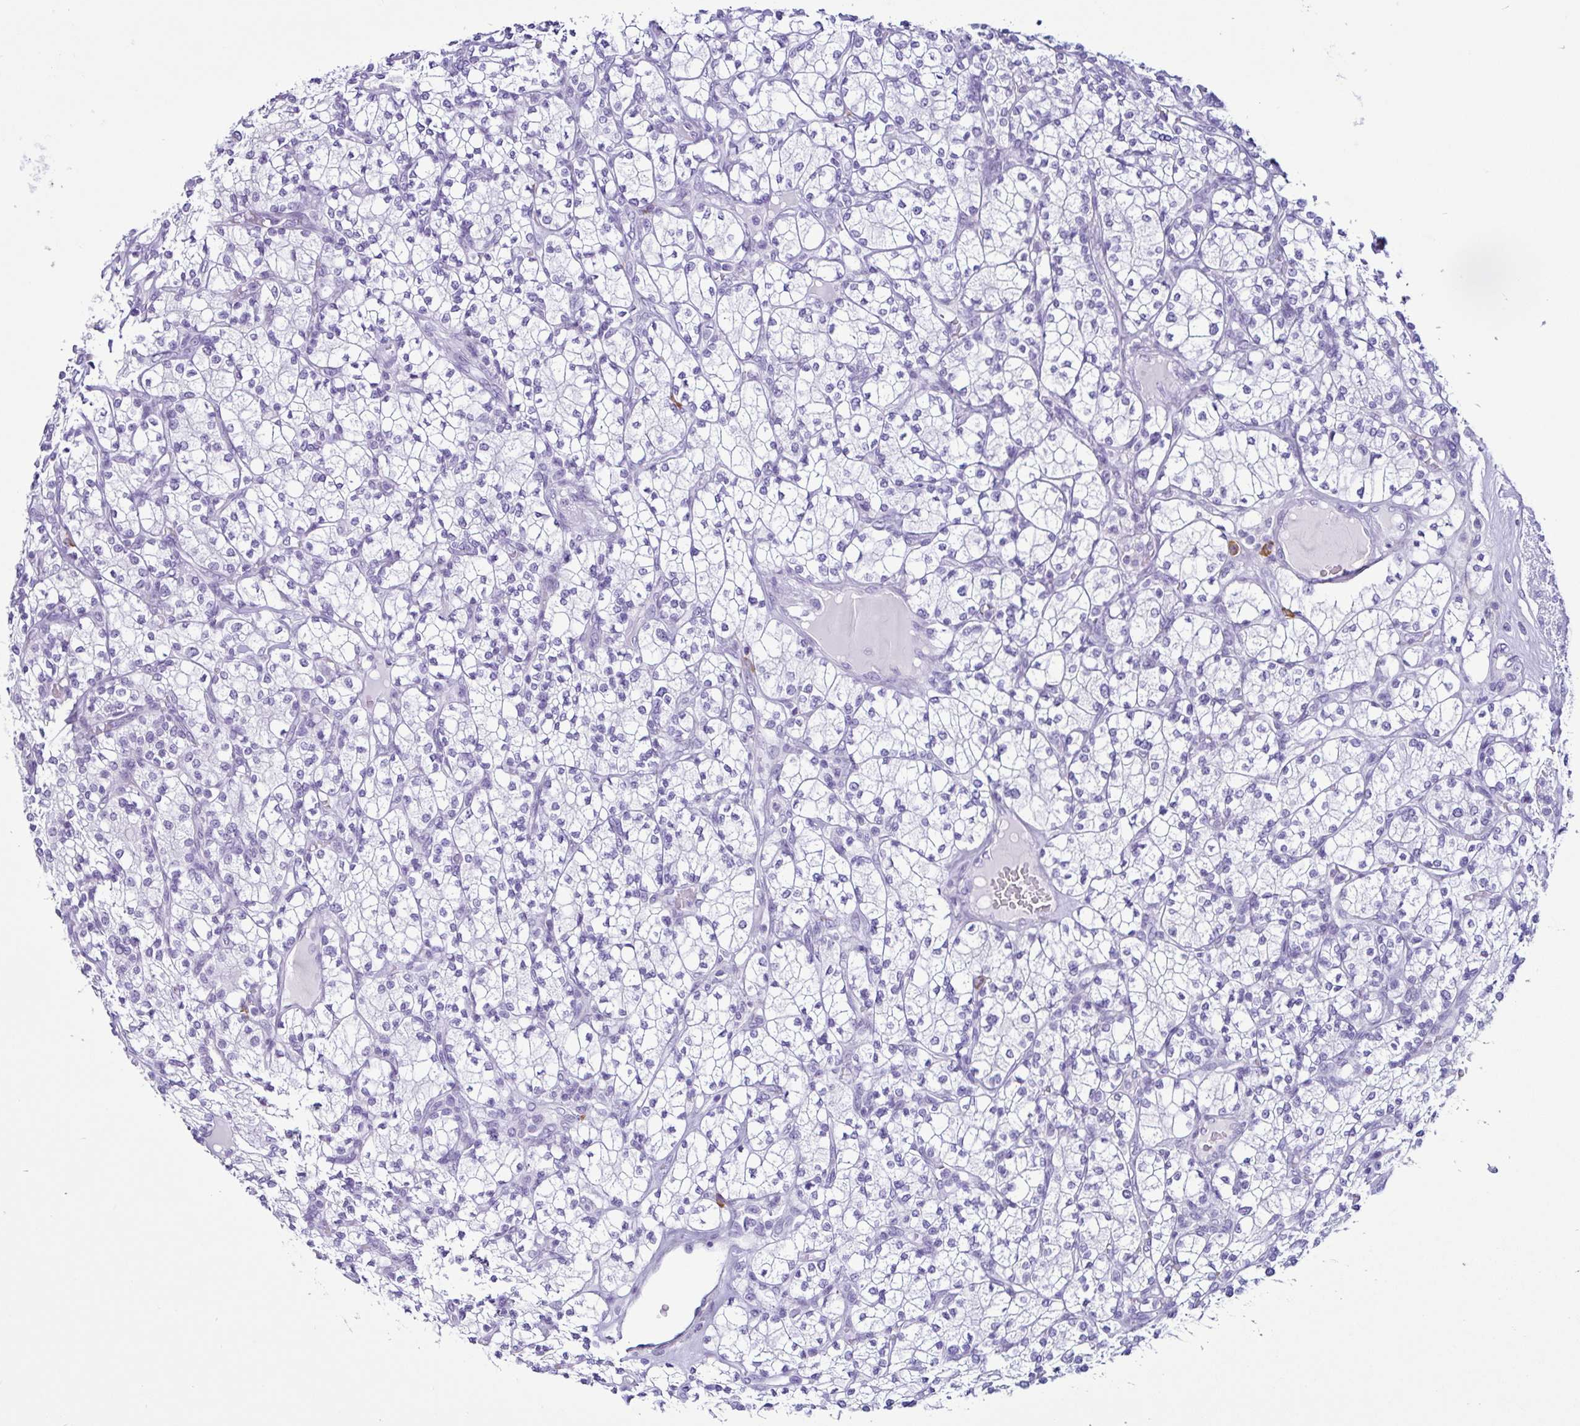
{"staining": {"intensity": "negative", "quantity": "none", "location": "none"}, "tissue": "renal cancer", "cell_type": "Tumor cells", "image_type": "cancer", "snomed": [{"axis": "morphology", "description": "Adenocarcinoma, NOS"}, {"axis": "topography", "description": "Kidney"}], "caption": "High power microscopy micrograph of an immunohistochemistry (IHC) image of renal cancer, revealing no significant positivity in tumor cells.", "gene": "PIGF", "patient": {"sex": "male", "age": 77}}